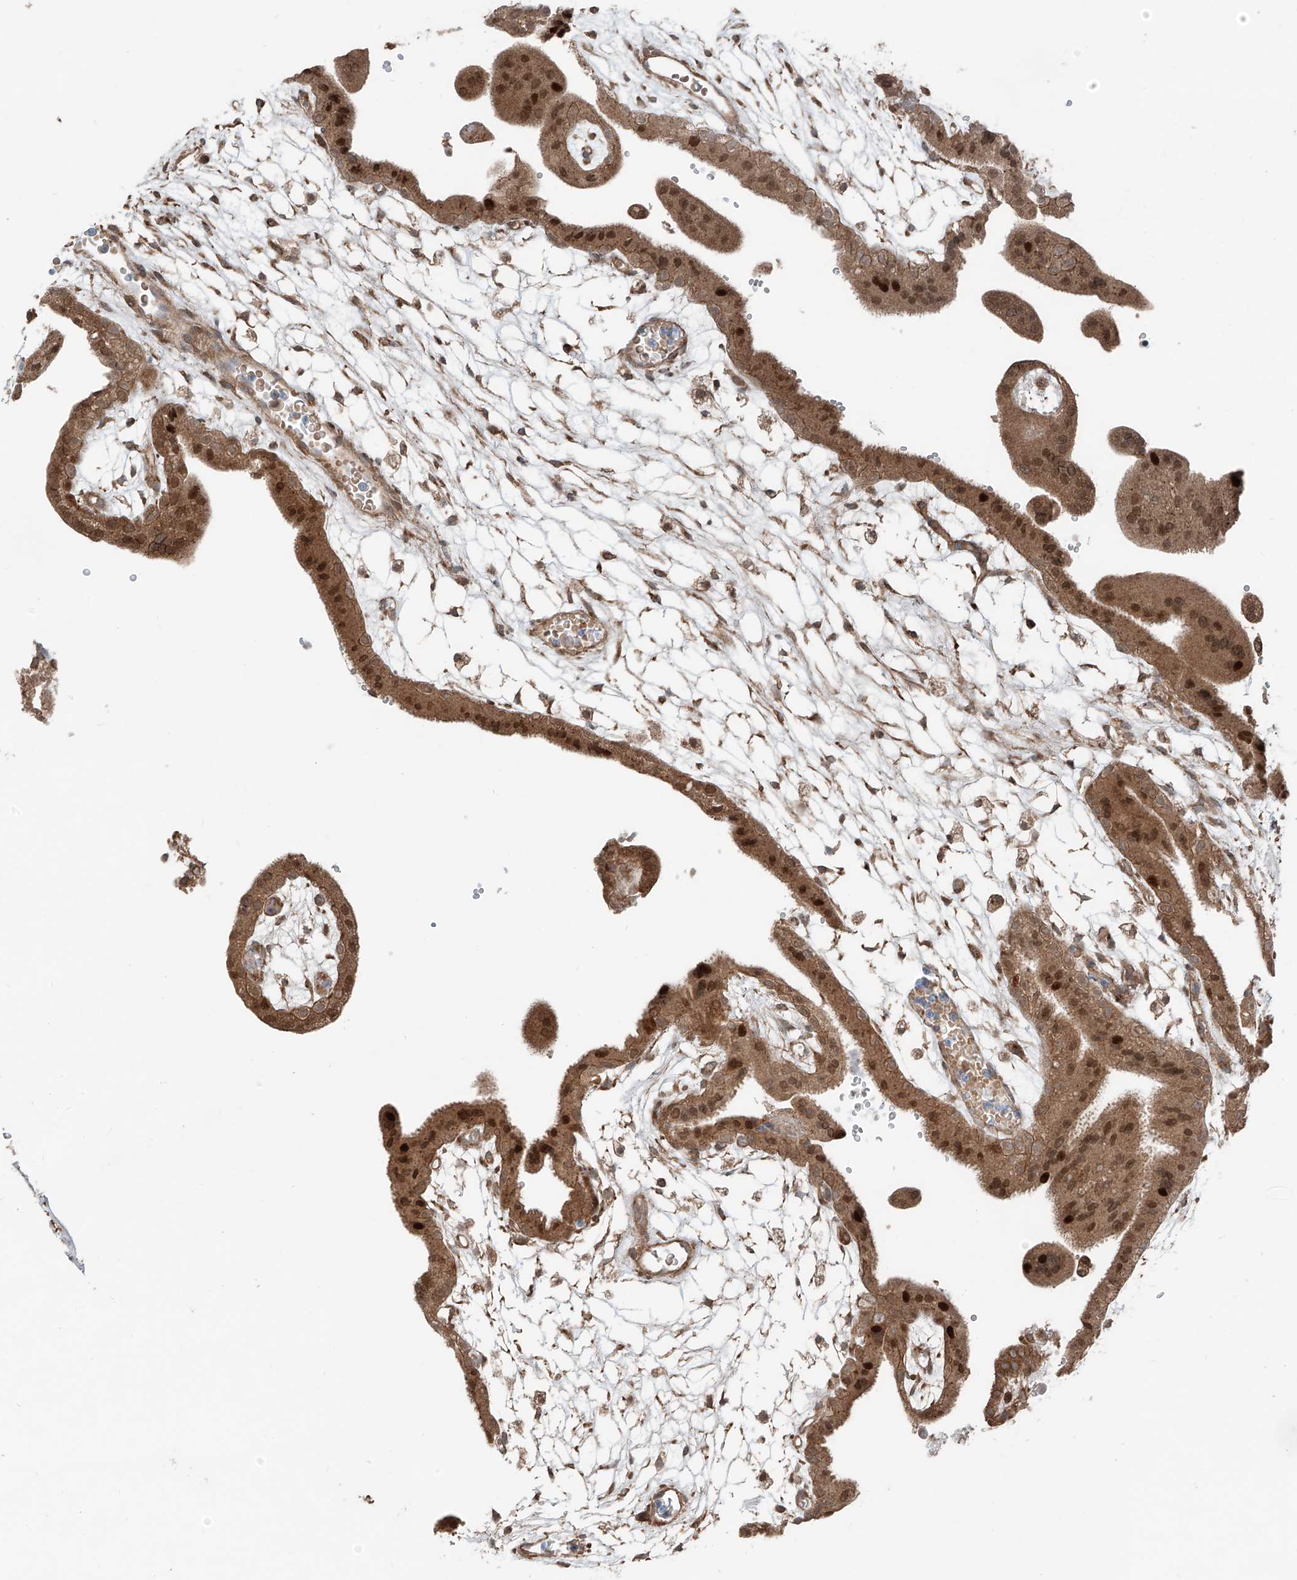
{"staining": {"intensity": "strong", "quantity": ">75%", "location": "cytoplasmic/membranous,nuclear"}, "tissue": "placenta", "cell_type": "Decidual cells", "image_type": "normal", "snomed": [{"axis": "morphology", "description": "Normal tissue, NOS"}, {"axis": "topography", "description": "Placenta"}], "caption": "Unremarkable placenta was stained to show a protein in brown. There is high levels of strong cytoplasmic/membranous,nuclear positivity in about >75% of decidual cells. The protein of interest is stained brown, and the nuclei are stained in blue (DAB IHC with brightfield microscopy, high magnification).", "gene": "CEP162", "patient": {"sex": "female", "age": 18}}